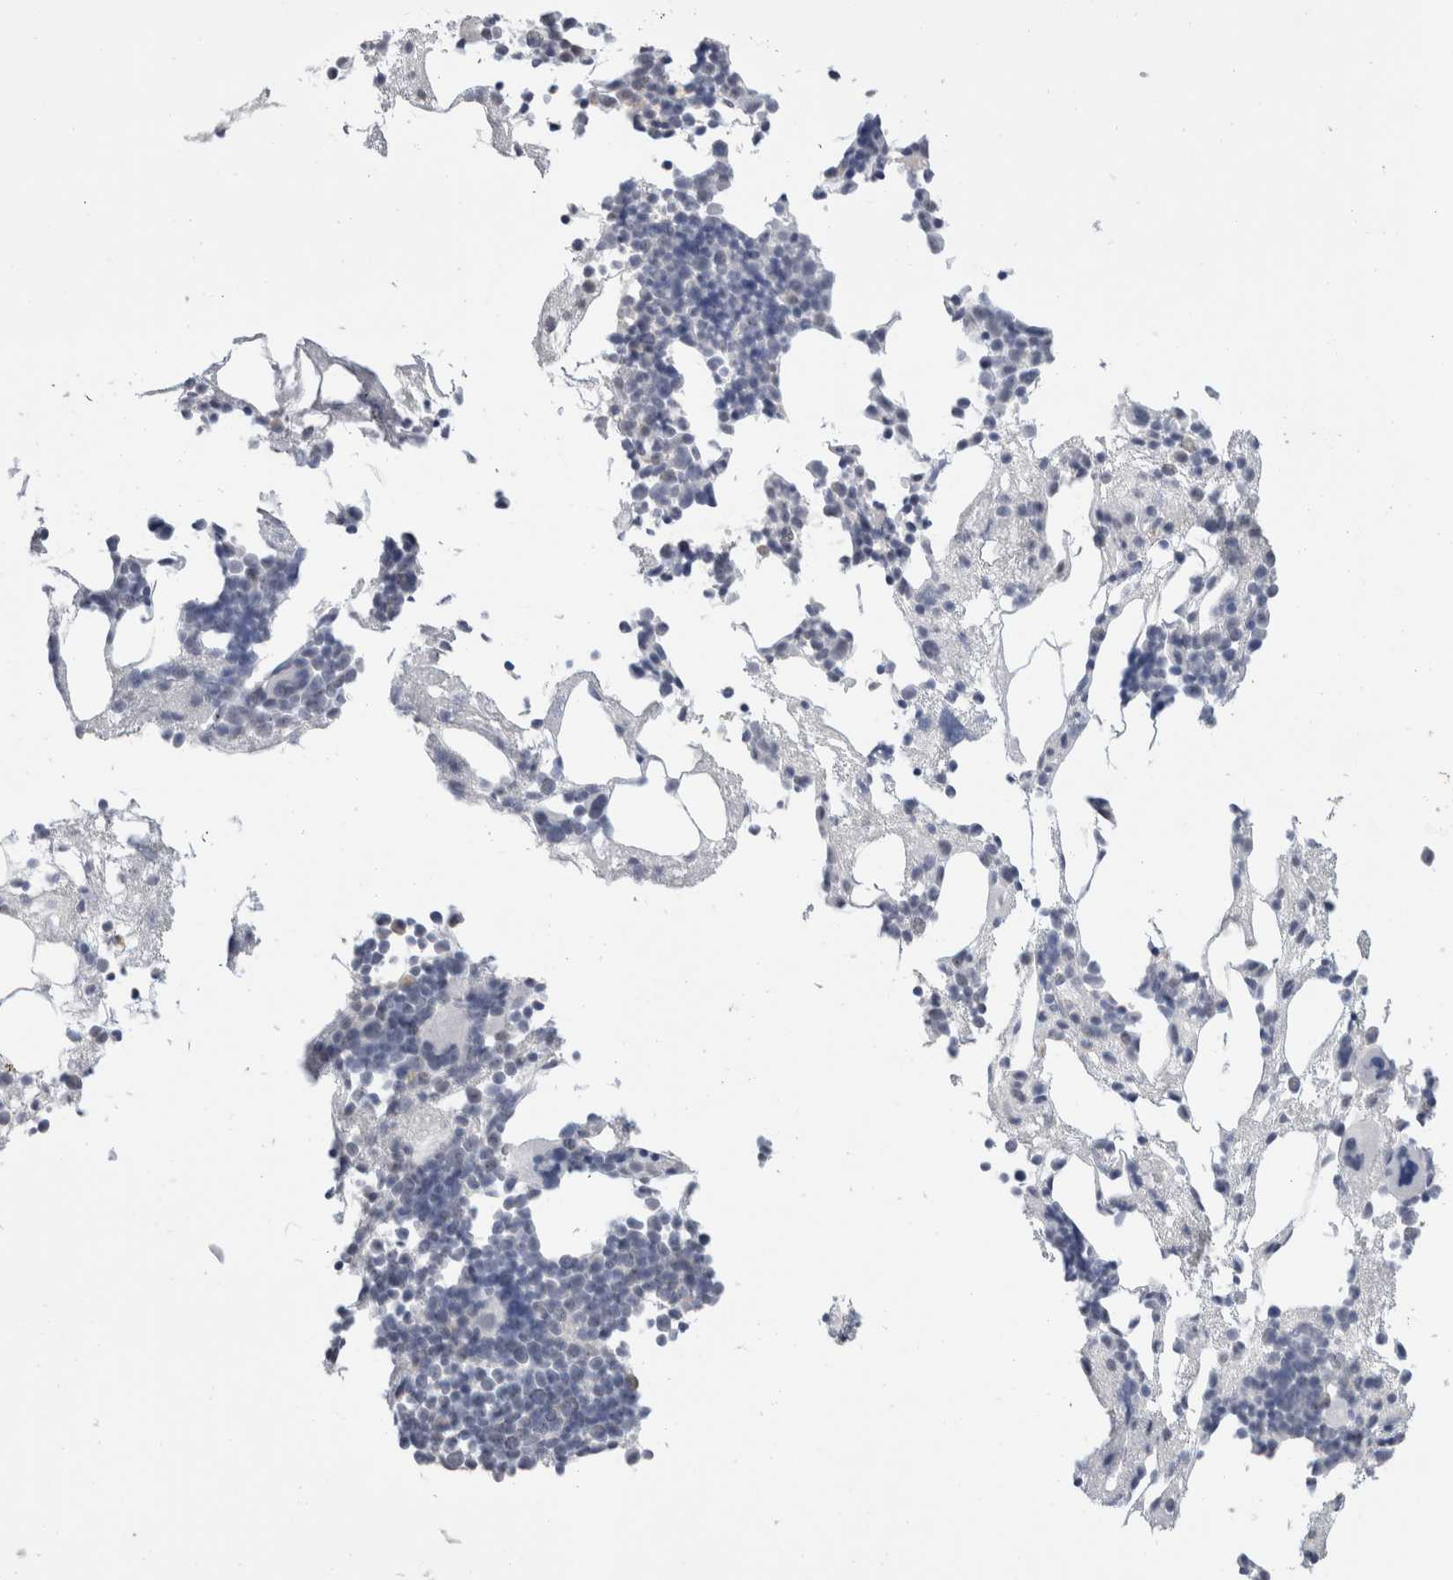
{"staining": {"intensity": "negative", "quantity": "none", "location": "none"}, "tissue": "bone marrow", "cell_type": "Hematopoietic cells", "image_type": "normal", "snomed": [{"axis": "morphology", "description": "Normal tissue, NOS"}, {"axis": "morphology", "description": "Inflammation, NOS"}, {"axis": "topography", "description": "Bone marrow"}], "caption": "A high-resolution image shows immunohistochemistry staining of benign bone marrow, which exhibits no significant positivity in hematopoietic cells.", "gene": "CADM3", "patient": {"sex": "female", "age": 81}}